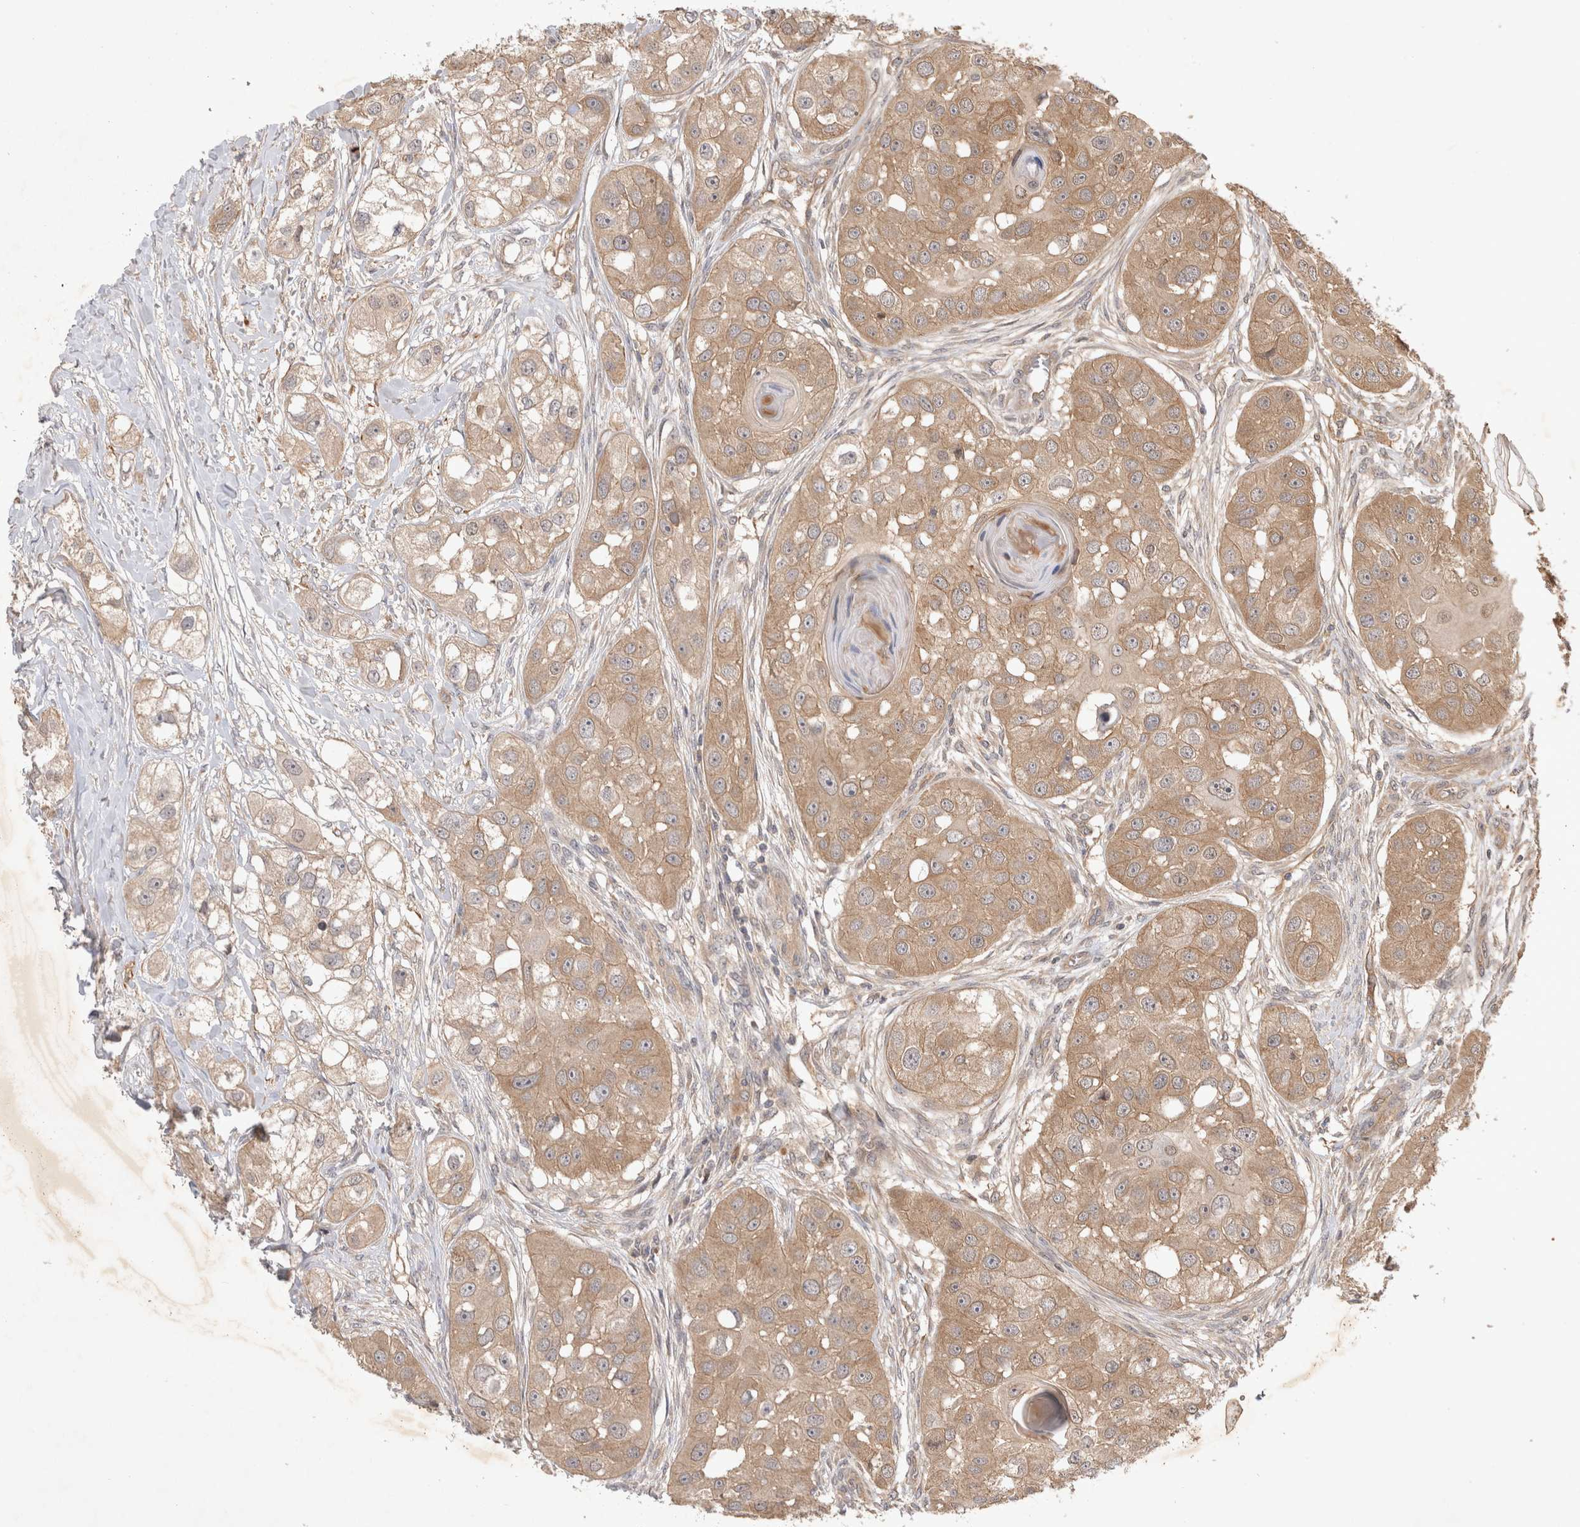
{"staining": {"intensity": "moderate", "quantity": ">75%", "location": "cytoplasmic/membranous"}, "tissue": "head and neck cancer", "cell_type": "Tumor cells", "image_type": "cancer", "snomed": [{"axis": "morphology", "description": "Normal tissue, NOS"}, {"axis": "morphology", "description": "Squamous cell carcinoma, NOS"}, {"axis": "topography", "description": "Skeletal muscle"}, {"axis": "topography", "description": "Head-Neck"}], "caption": "Head and neck cancer (squamous cell carcinoma) stained for a protein shows moderate cytoplasmic/membranous positivity in tumor cells.", "gene": "YES1", "patient": {"sex": "male", "age": 51}}